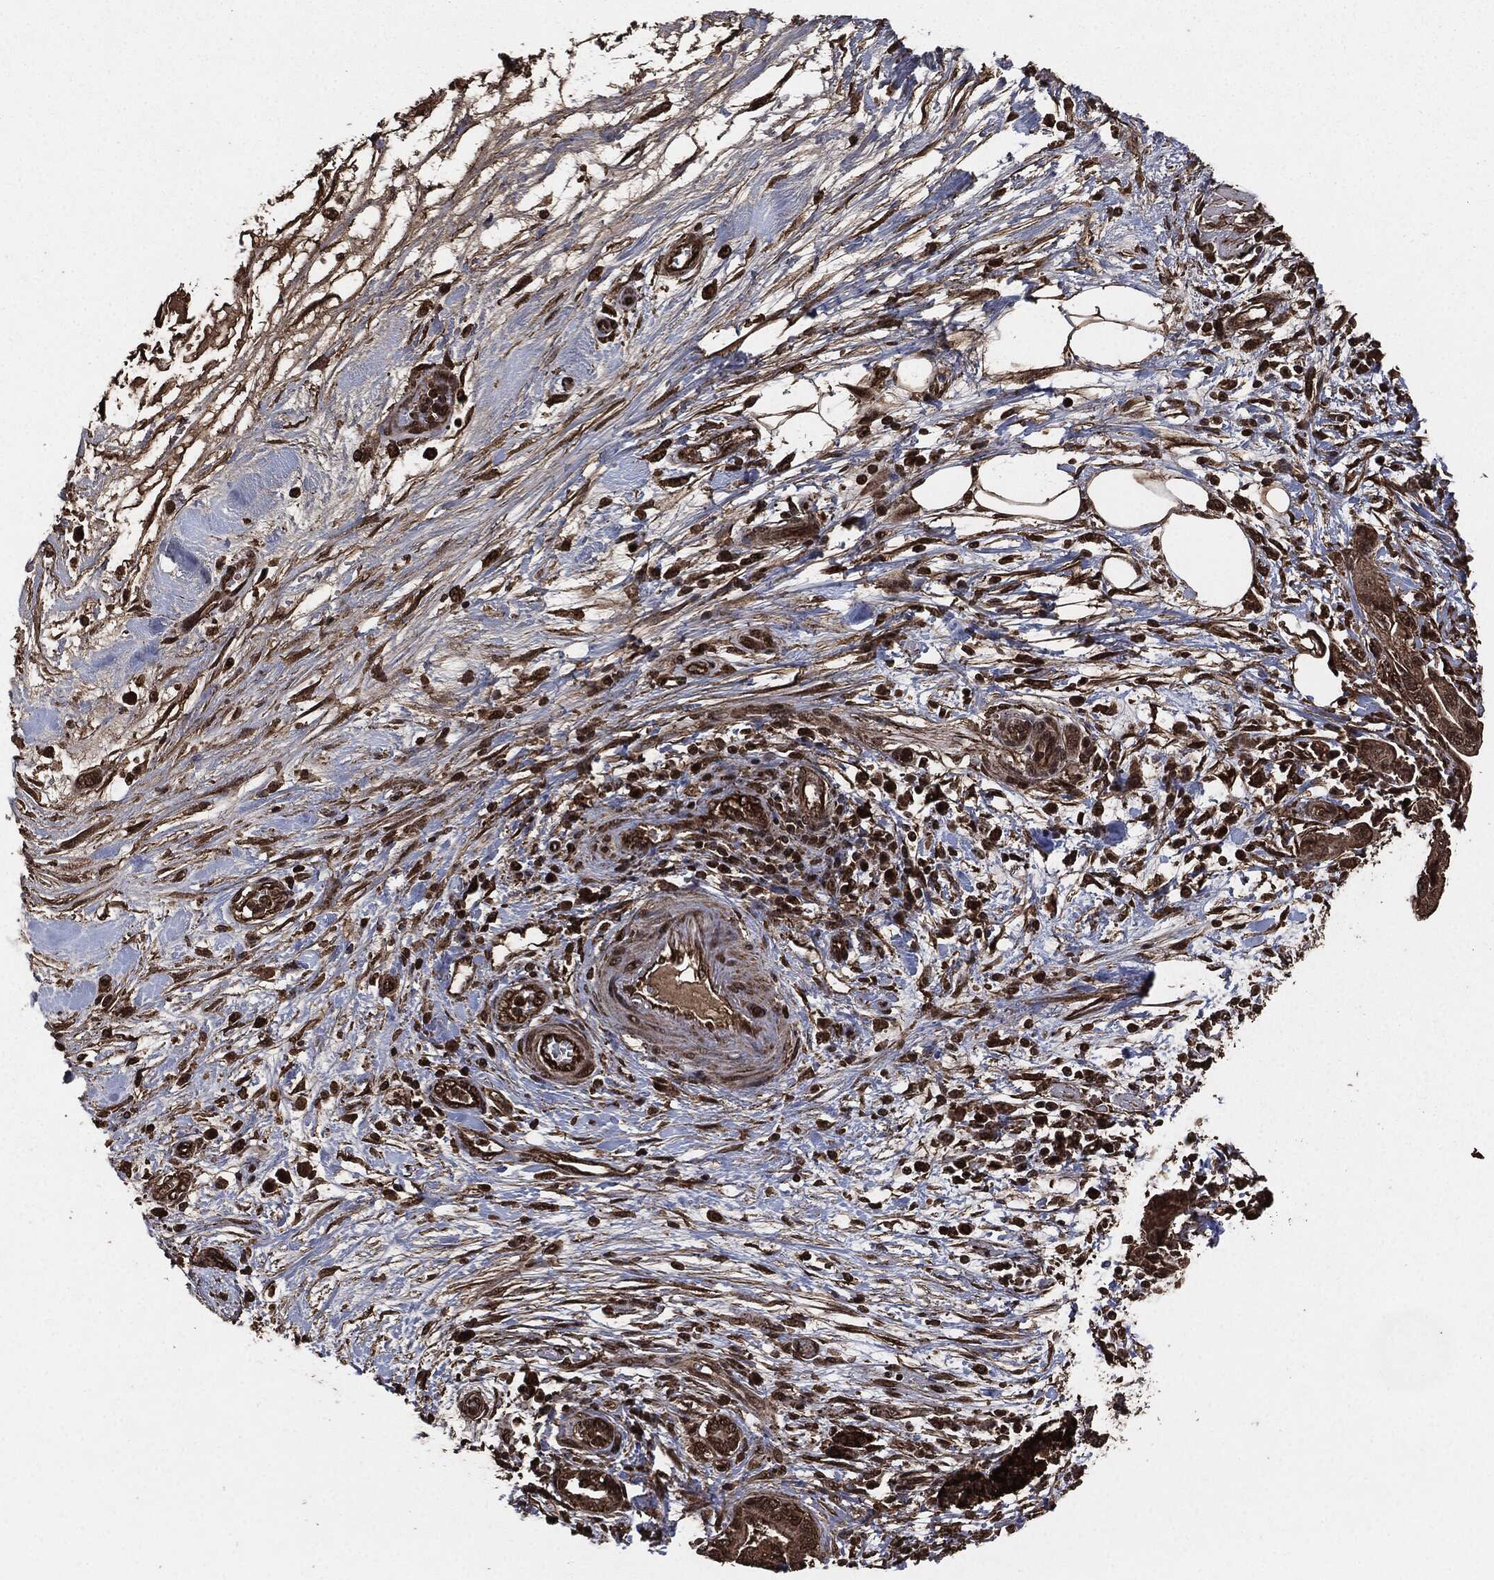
{"staining": {"intensity": "strong", "quantity": "25%-75%", "location": "cytoplasmic/membranous"}, "tissue": "pancreatic cancer", "cell_type": "Tumor cells", "image_type": "cancer", "snomed": [{"axis": "morphology", "description": "Adenocarcinoma, NOS"}, {"axis": "topography", "description": "Pancreas"}], "caption": "This micrograph reveals immunohistochemistry staining of pancreatic adenocarcinoma, with high strong cytoplasmic/membranous expression in approximately 25%-75% of tumor cells.", "gene": "EGFR", "patient": {"sex": "female", "age": 73}}